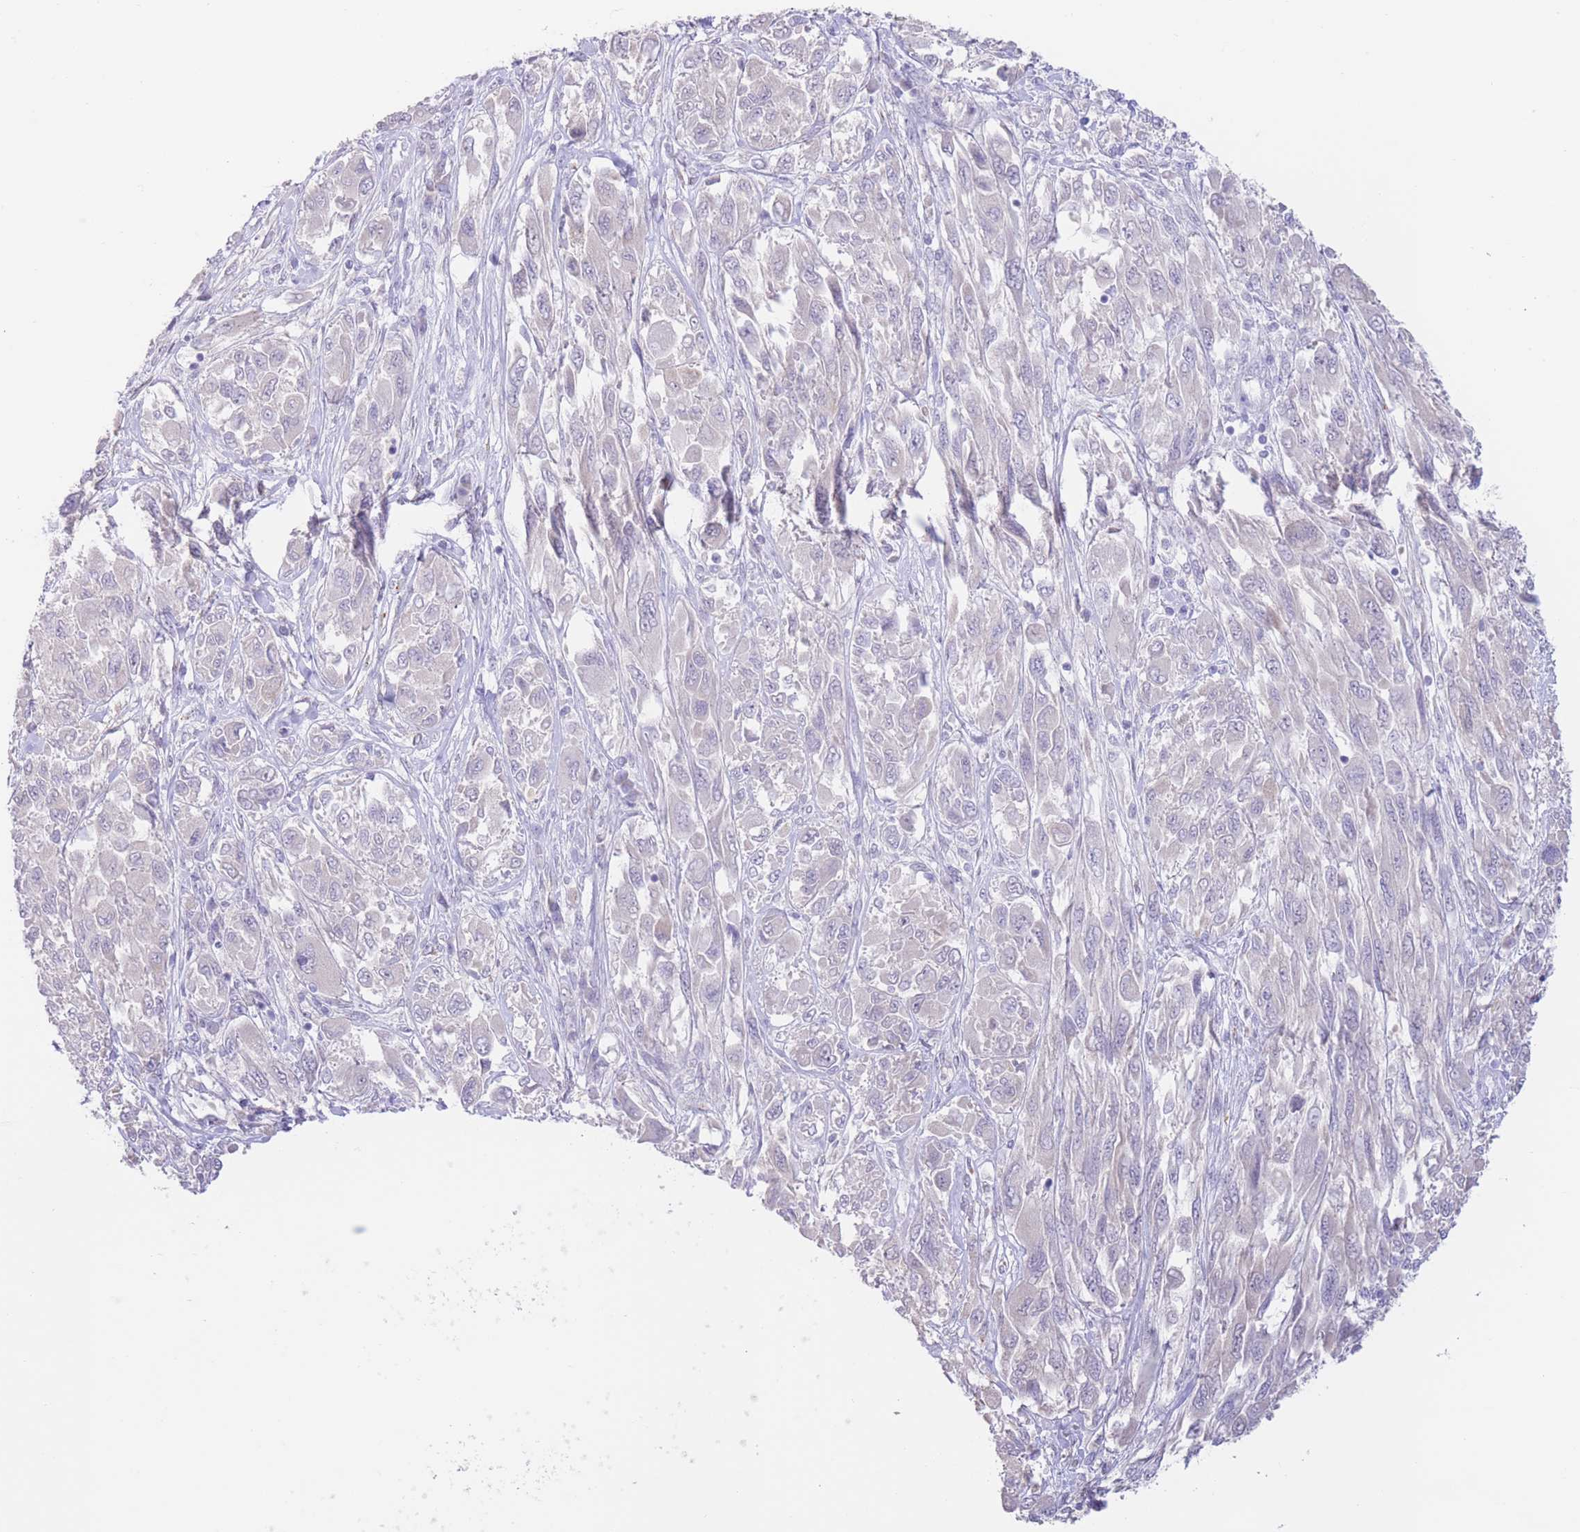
{"staining": {"intensity": "negative", "quantity": "none", "location": "none"}, "tissue": "melanoma", "cell_type": "Tumor cells", "image_type": "cancer", "snomed": [{"axis": "morphology", "description": "Malignant melanoma, NOS"}, {"axis": "topography", "description": "Skin"}], "caption": "This is a histopathology image of IHC staining of melanoma, which shows no staining in tumor cells.", "gene": "FAH", "patient": {"sex": "female", "age": 91}}